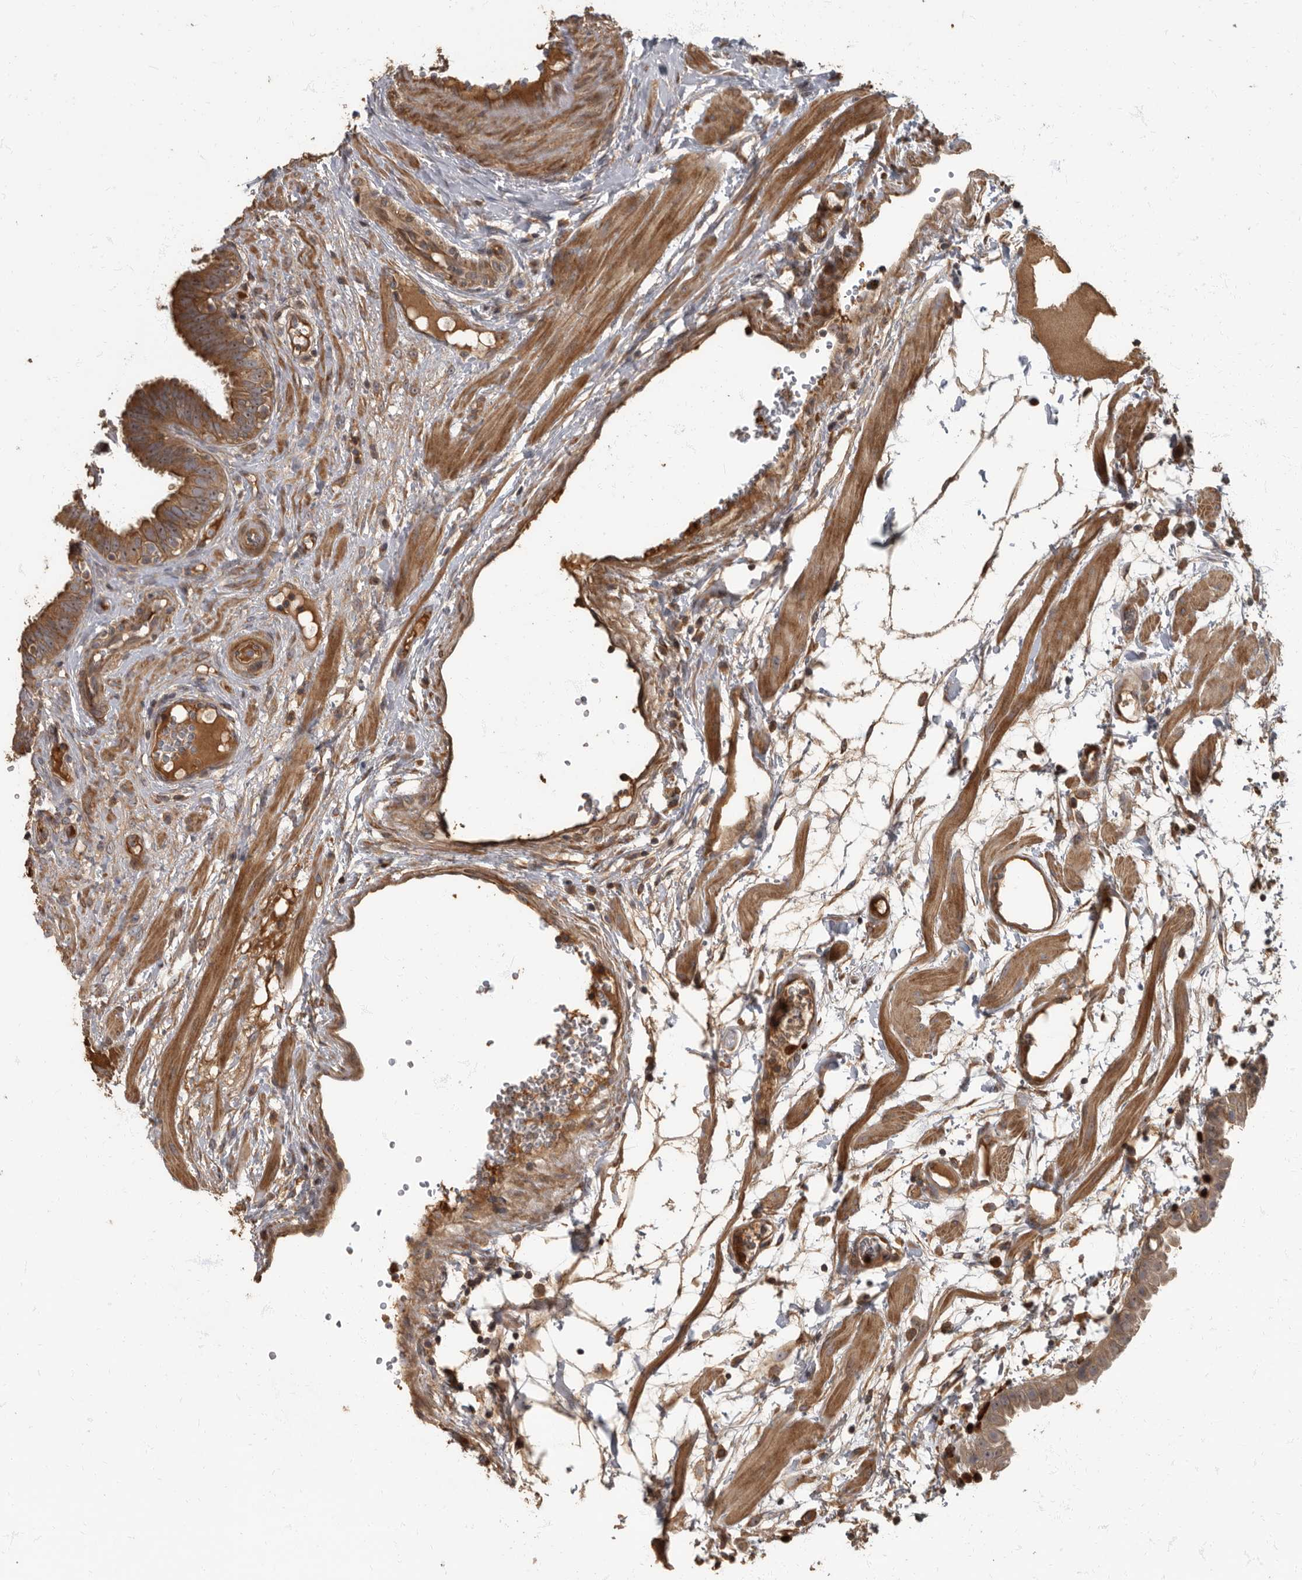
{"staining": {"intensity": "strong", "quantity": "25%-75%", "location": "cytoplasmic/membranous"}, "tissue": "fallopian tube", "cell_type": "Glandular cells", "image_type": "normal", "snomed": [{"axis": "morphology", "description": "Normal tissue, NOS"}, {"axis": "topography", "description": "Fallopian tube"}, {"axis": "topography", "description": "Placenta"}], "caption": "IHC micrograph of normal human fallopian tube stained for a protein (brown), which displays high levels of strong cytoplasmic/membranous staining in approximately 25%-75% of glandular cells.", "gene": "DAAM1", "patient": {"sex": "female", "age": 32}}